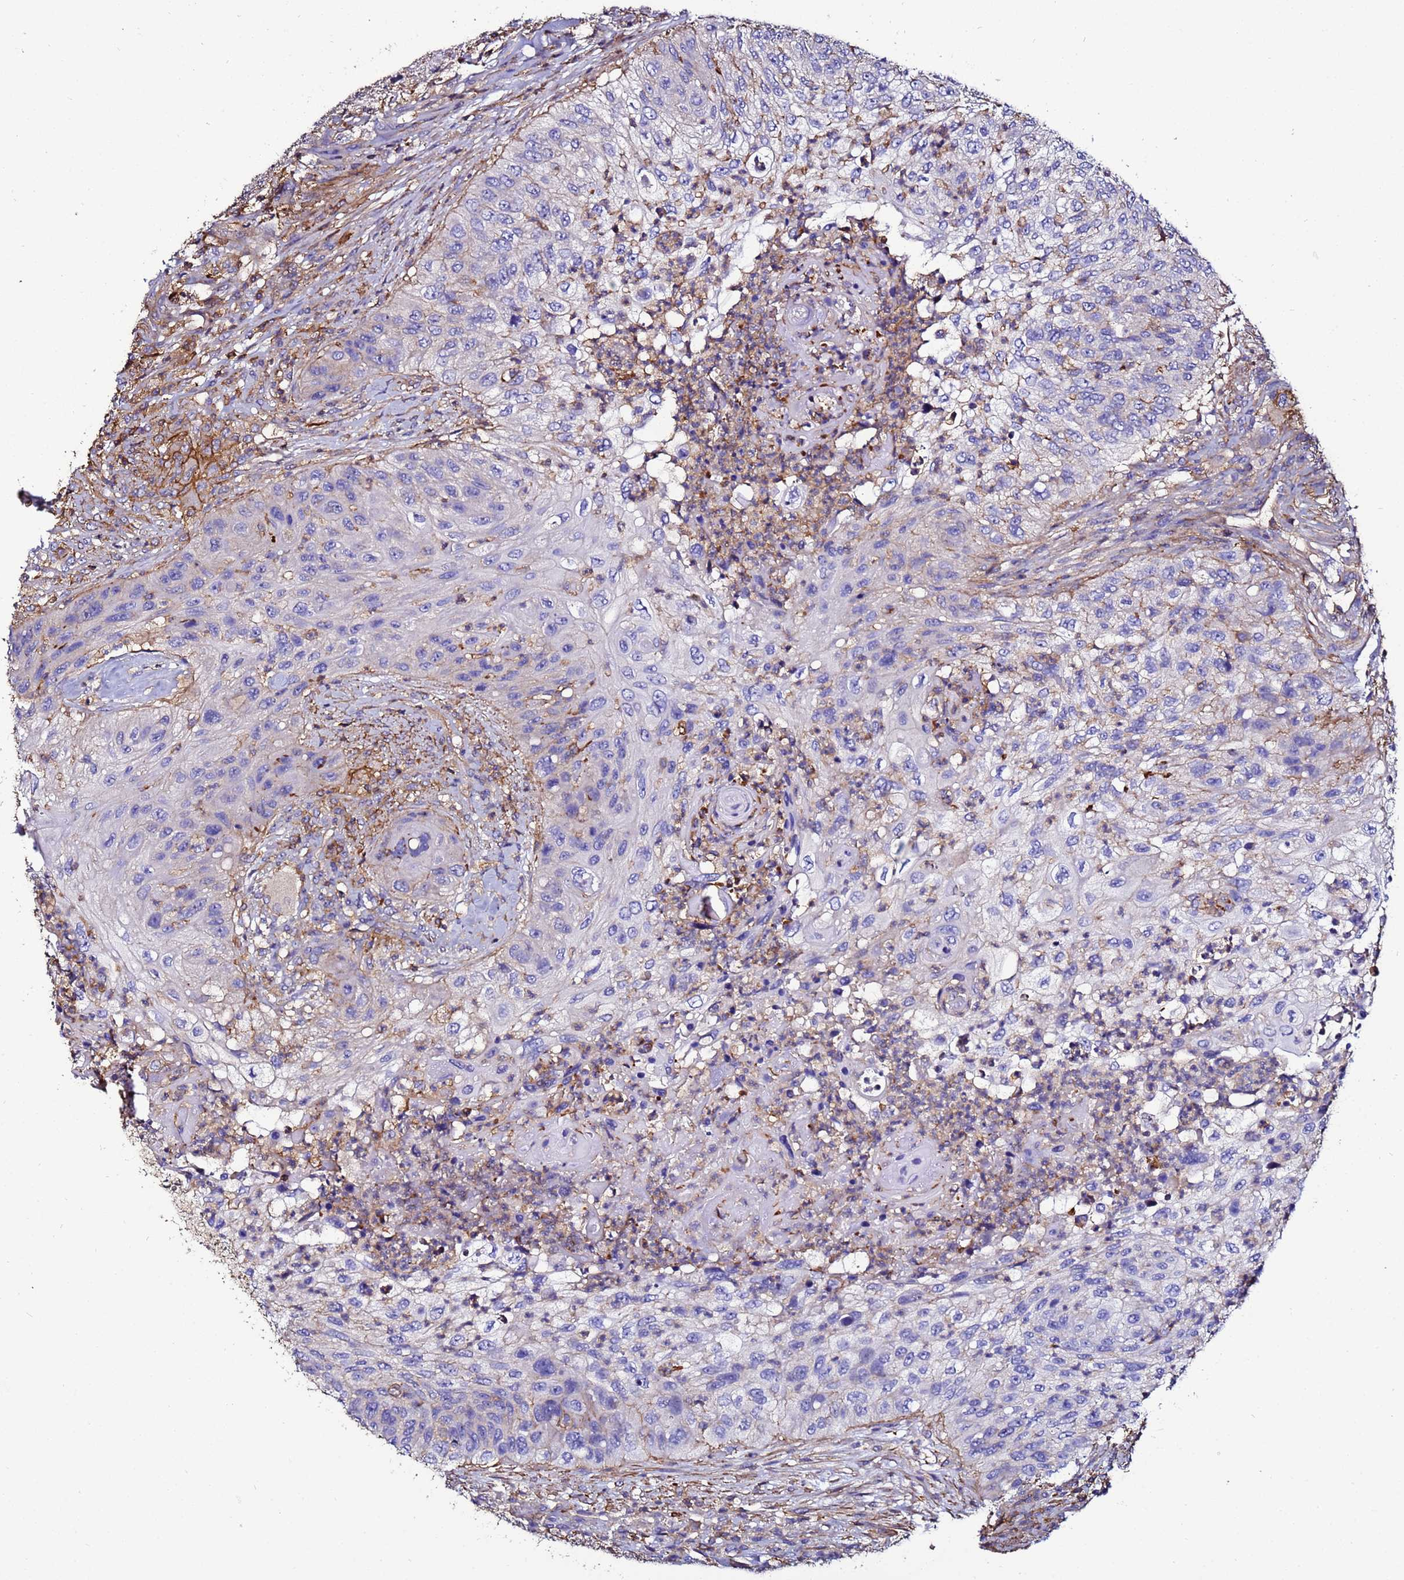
{"staining": {"intensity": "negative", "quantity": "none", "location": "none"}, "tissue": "urothelial cancer", "cell_type": "Tumor cells", "image_type": "cancer", "snomed": [{"axis": "morphology", "description": "Urothelial carcinoma, High grade"}, {"axis": "topography", "description": "Urinary bladder"}], "caption": "Urothelial carcinoma (high-grade) stained for a protein using immunohistochemistry exhibits no expression tumor cells.", "gene": "ACTB", "patient": {"sex": "female", "age": 60}}